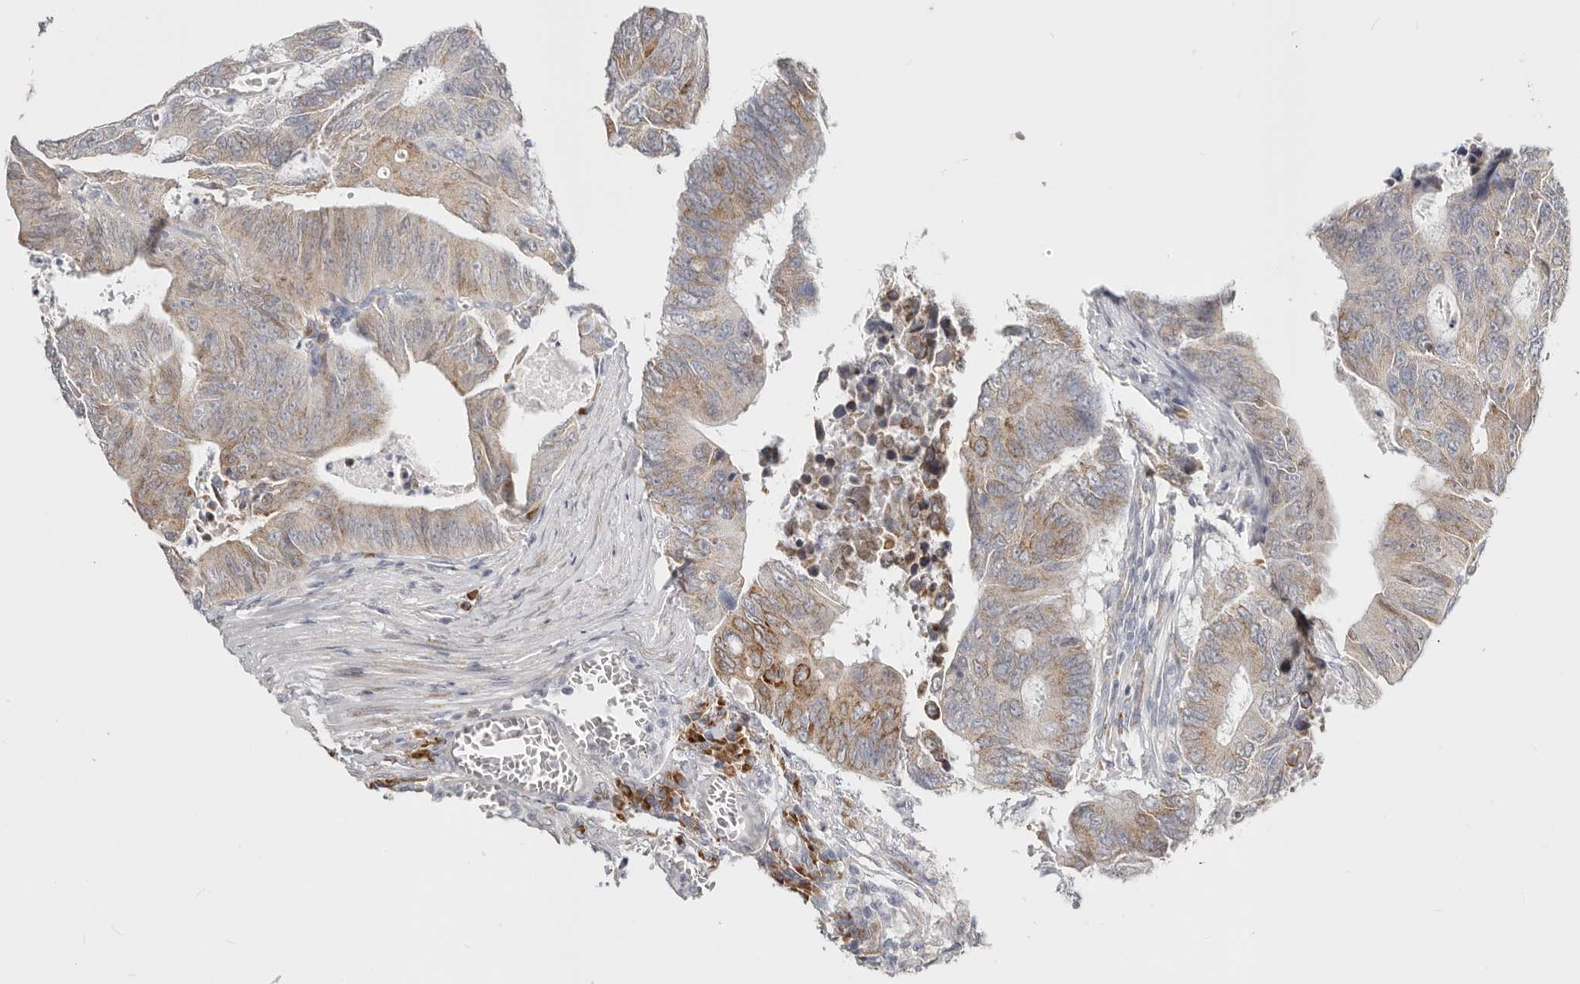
{"staining": {"intensity": "moderate", "quantity": "25%-75%", "location": "cytoplasmic/membranous"}, "tissue": "colorectal cancer", "cell_type": "Tumor cells", "image_type": "cancer", "snomed": [{"axis": "morphology", "description": "Adenocarcinoma, NOS"}, {"axis": "topography", "description": "Colon"}], "caption": "Colorectal adenocarcinoma tissue shows moderate cytoplasmic/membranous staining in about 25%-75% of tumor cells The protein of interest is stained brown, and the nuclei are stained in blue (DAB IHC with brightfield microscopy, high magnification).", "gene": "IL32", "patient": {"sex": "male", "age": 87}}